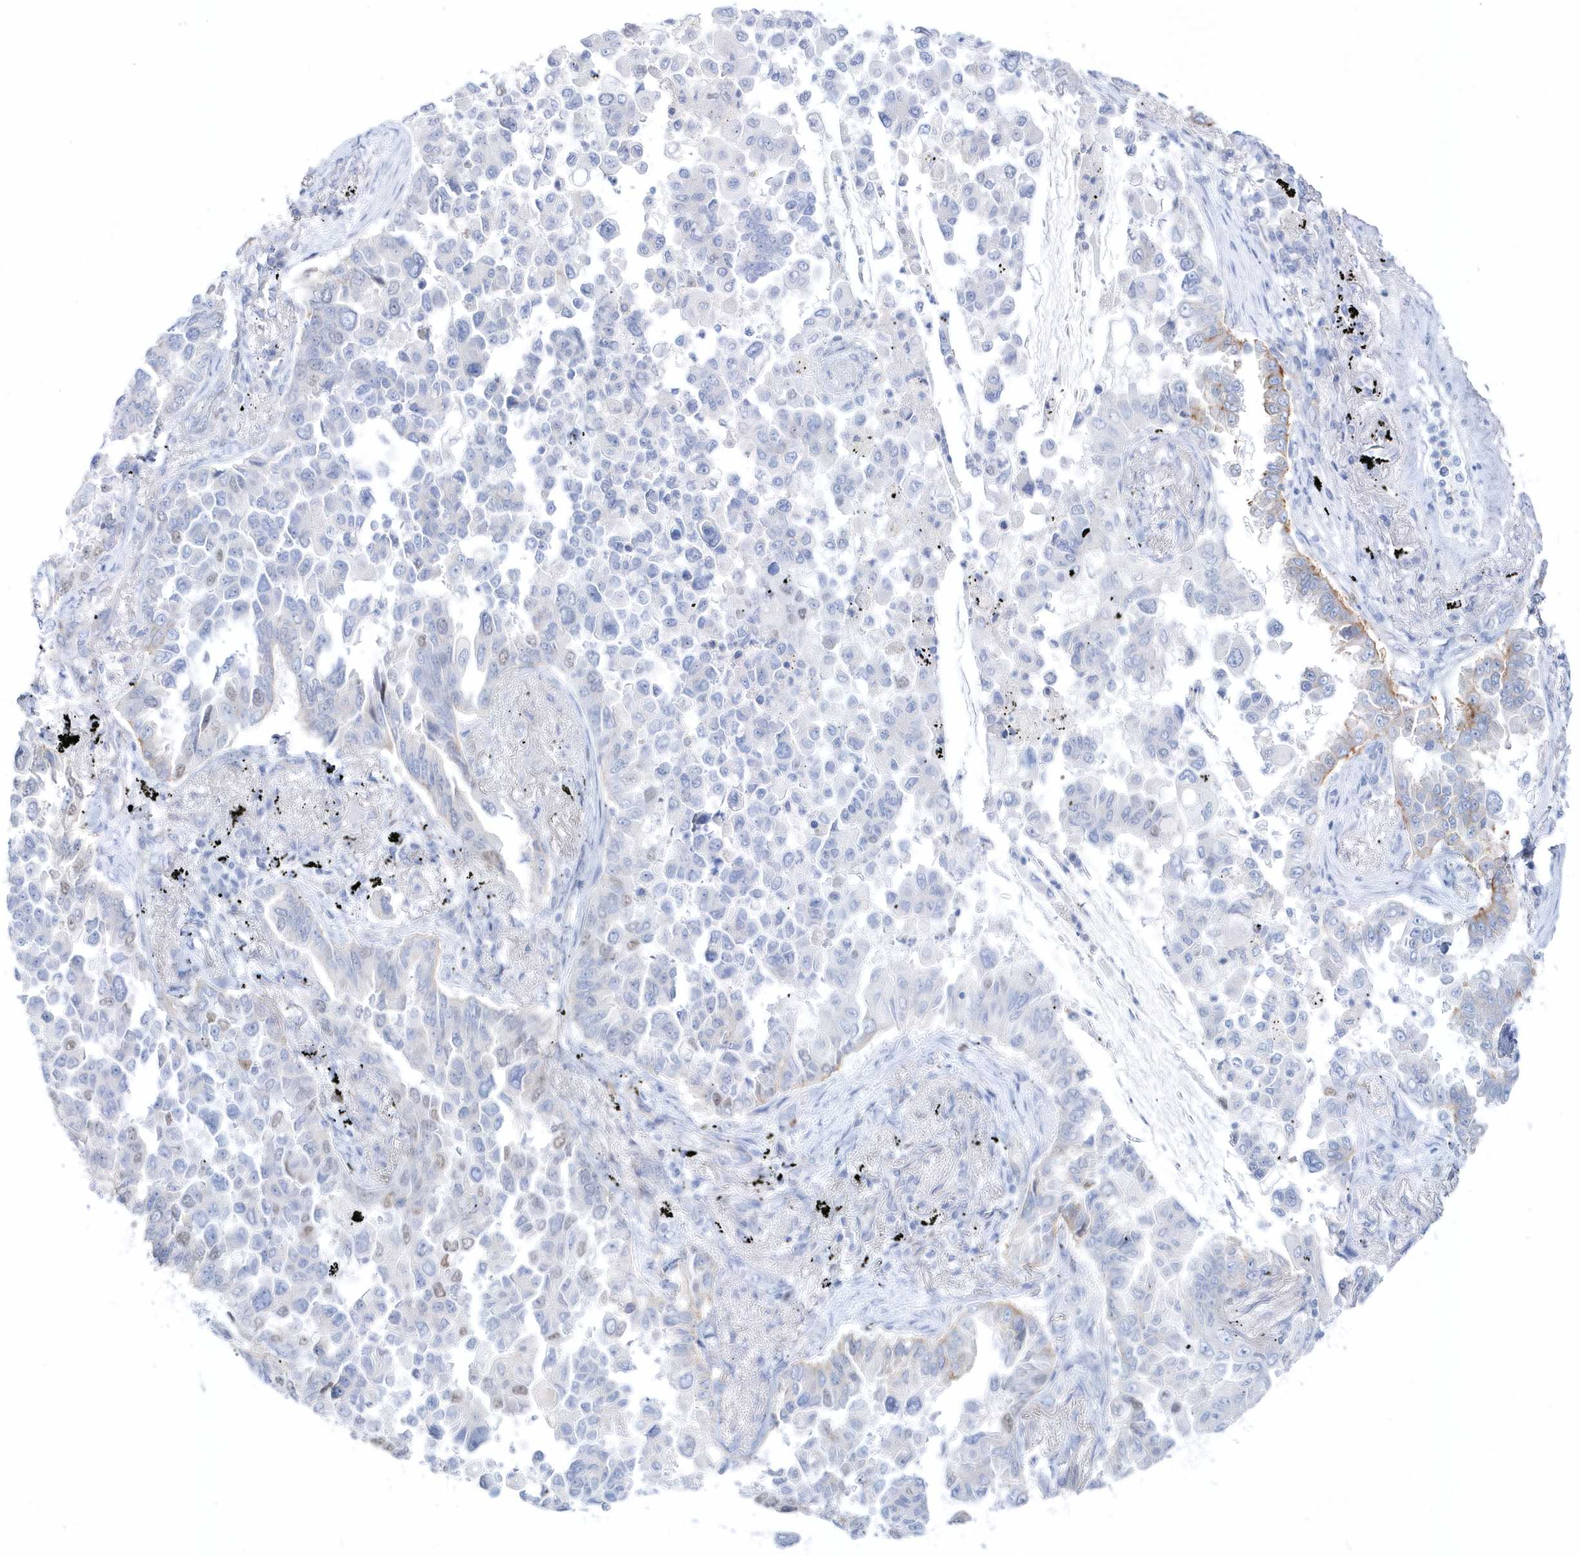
{"staining": {"intensity": "negative", "quantity": "none", "location": "none"}, "tissue": "lung cancer", "cell_type": "Tumor cells", "image_type": "cancer", "snomed": [{"axis": "morphology", "description": "Adenocarcinoma, NOS"}, {"axis": "topography", "description": "Lung"}], "caption": "An IHC histopathology image of lung cancer is shown. There is no staining in tumor cells of lung cancer.", "gene": "TMCO6", "patient": {"sex": "female", "age": 67}}